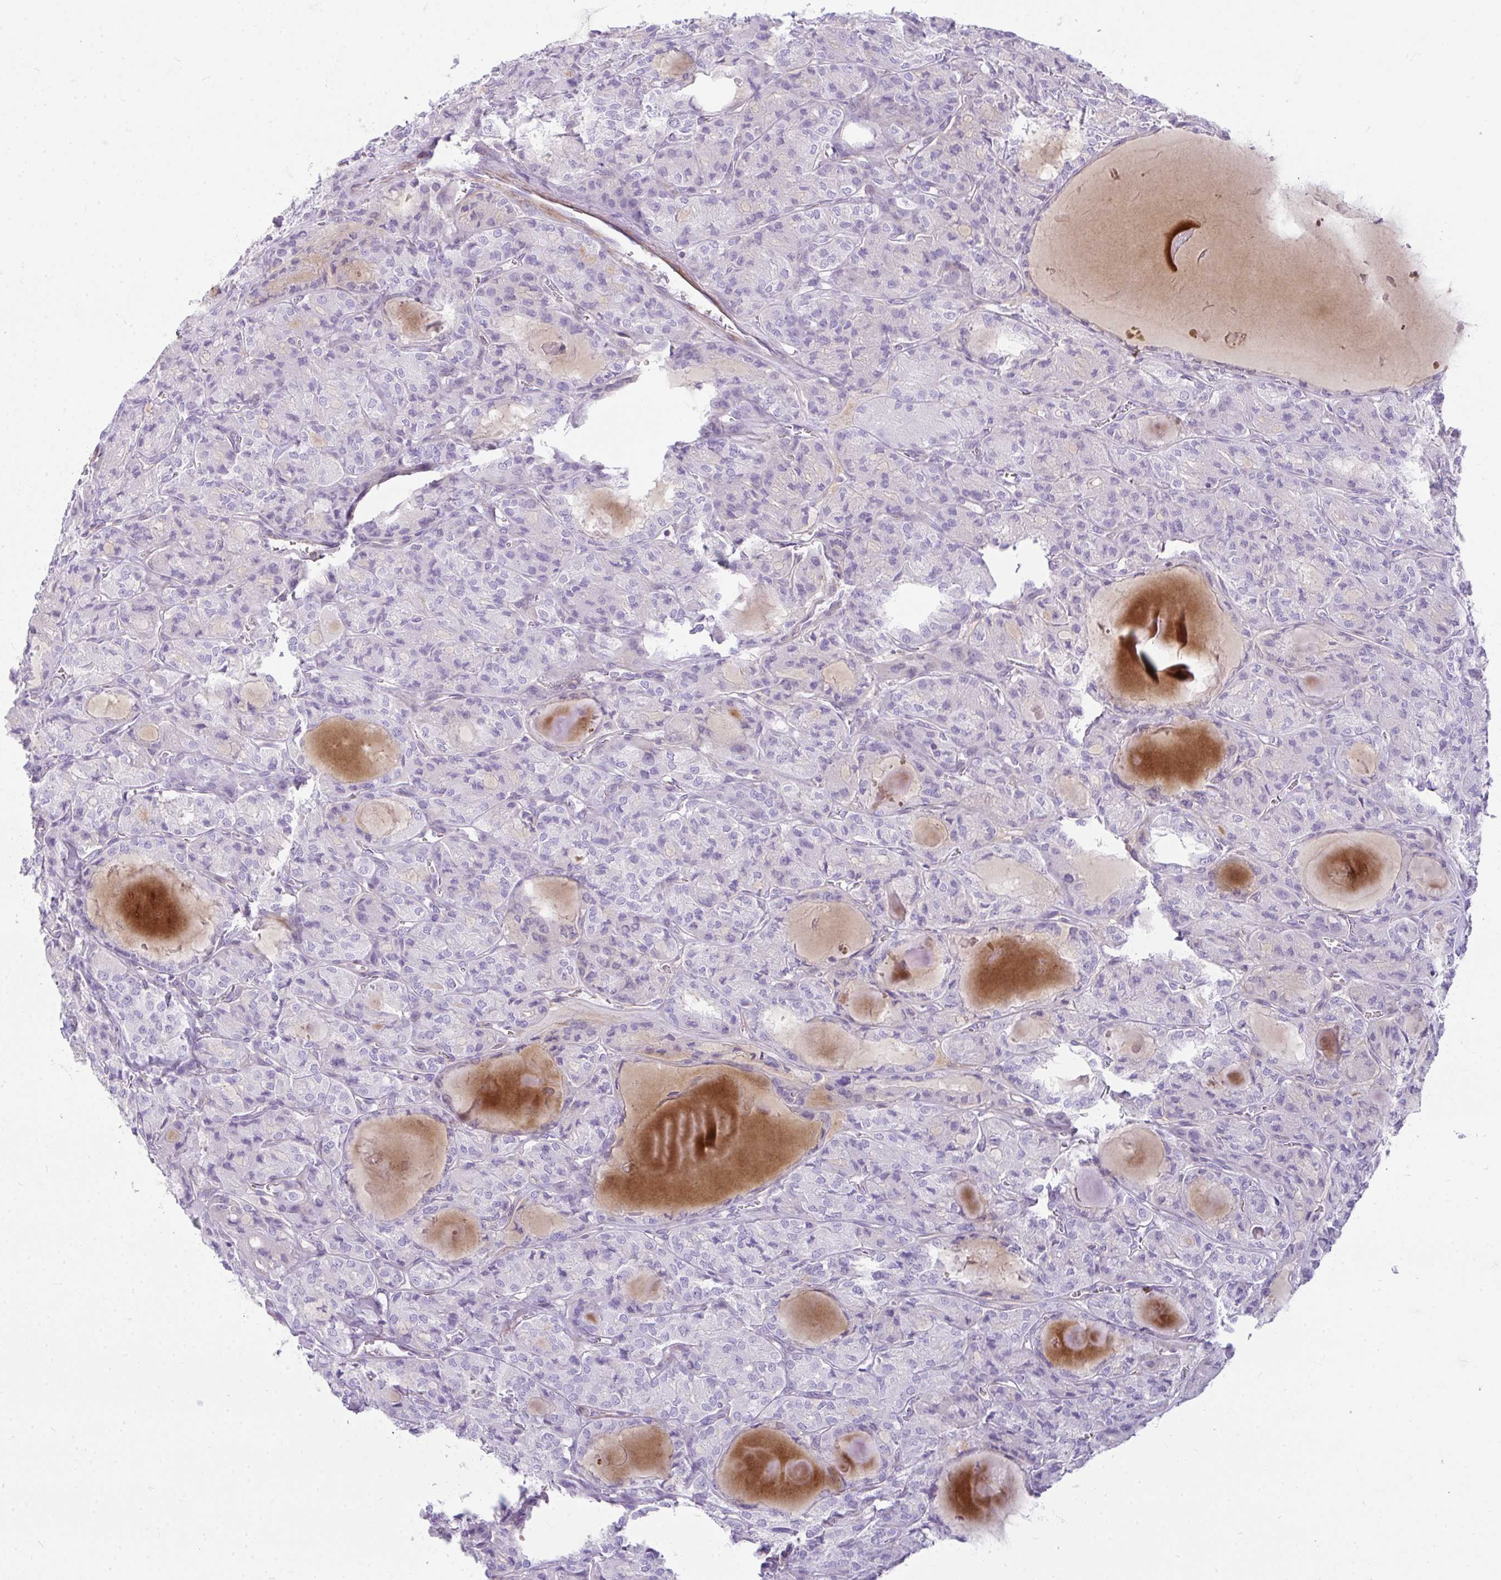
{"staining": {"intensity": "negative", "quantity": "none", "location": "none"}, "tissue": "thyroid cancer", "cell_type": "Tumor cells", "image_type": "cancer", "snomed": [{"axis": "morphology", "description": "Papillary adenocarcinoma, NOS"}, {"axis": "topography", "description": "Thyroid gland"}], "caption": "Immunohistochemistry image of human thyroid cancer stained for a protein (brown), which exhibits no expression in tumor cells. (DAB (3,3'-diaminobenzidine) immunohistochemistry (IHC) with hematoxylin counter stain).", "gene": "CDRT15", "patient": {"sex": "male", "age": 87}}